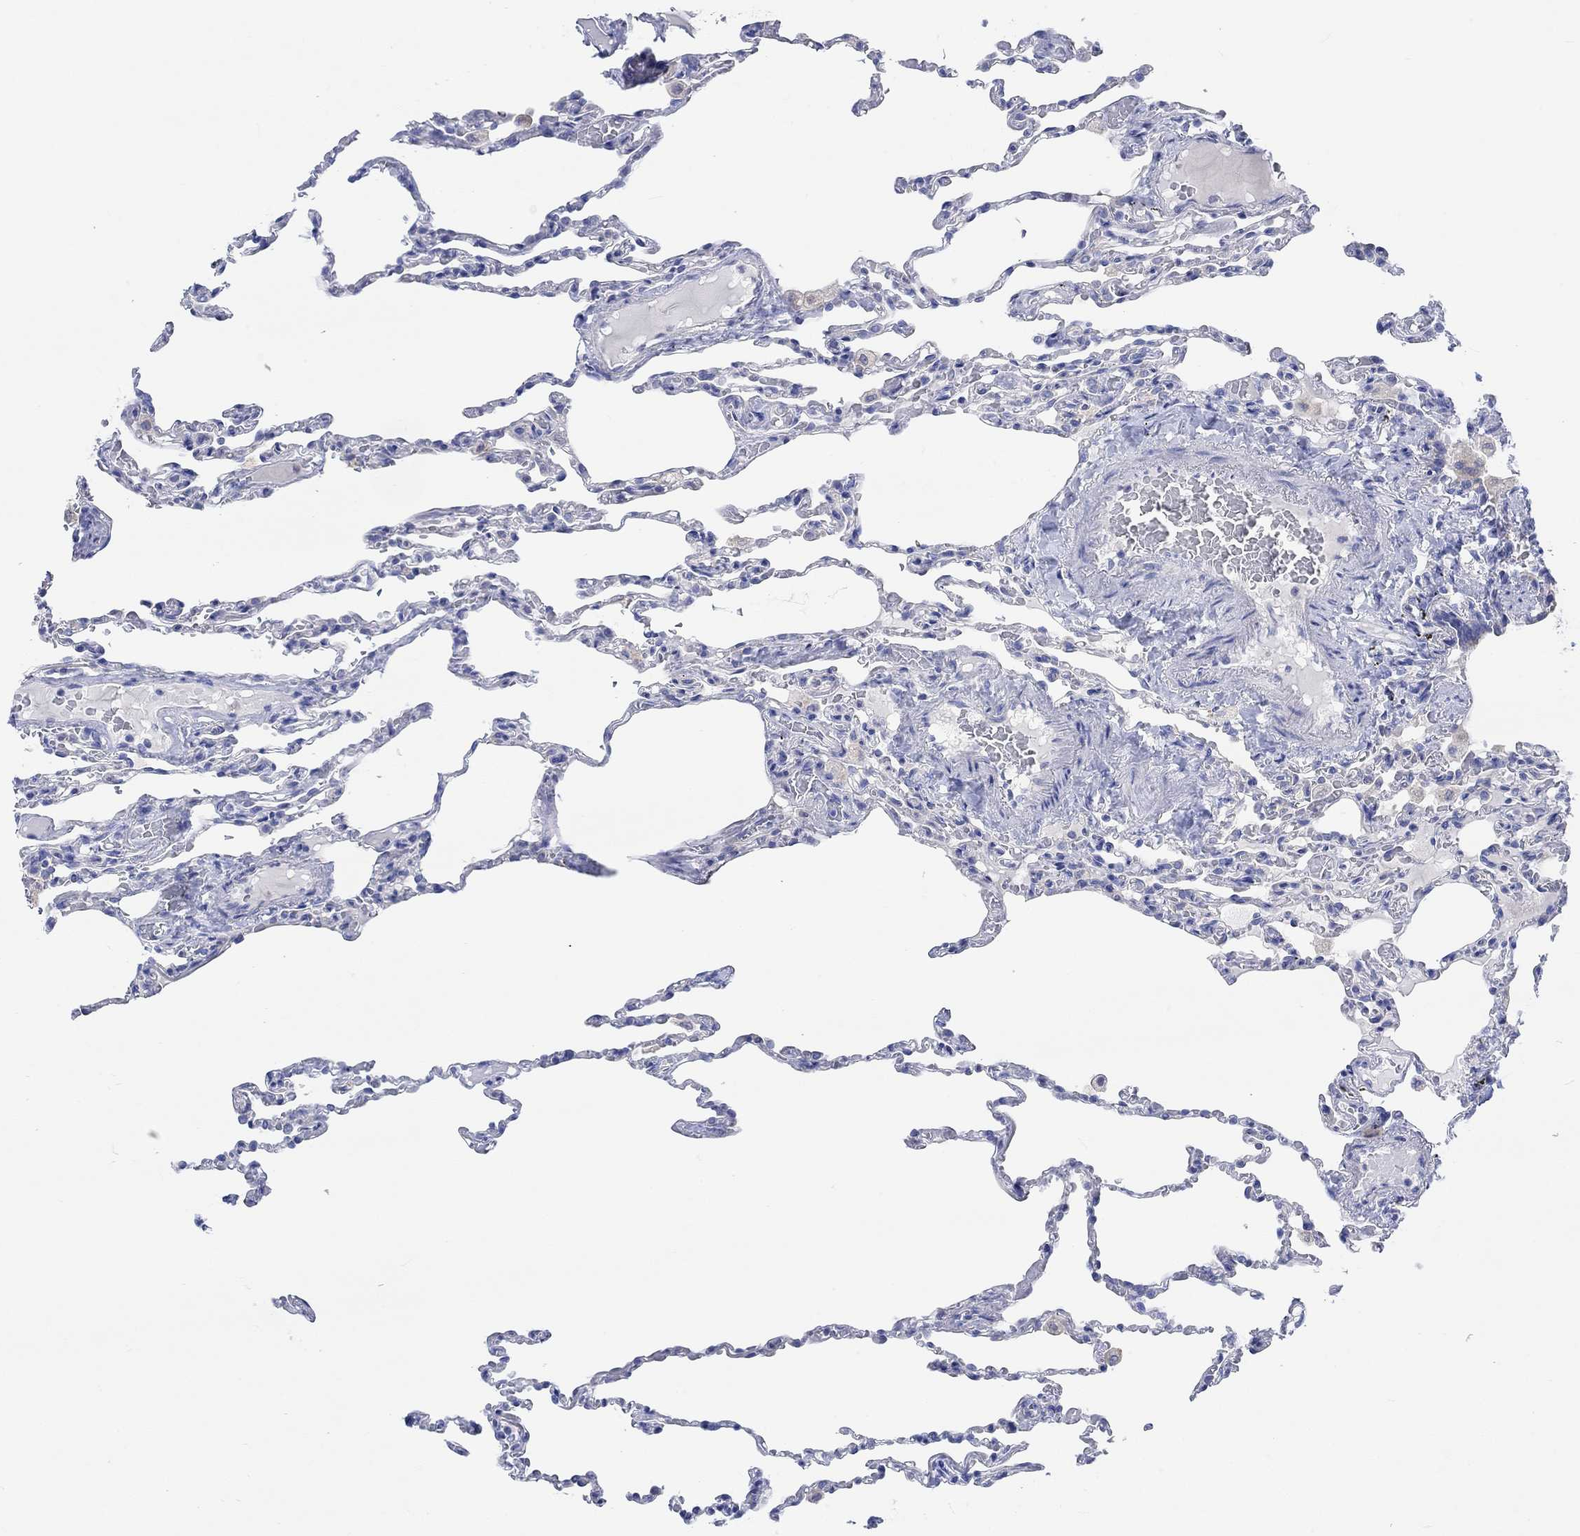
{"staining": {"intensity": "negative", "quantity": "none", "location": "none"}, "tissue": "lung", "cell_type": "Alveolar cells", "image_type": "normal", "snomed": [{"axis": "morphology", "description": "Normal tissue, NOS"}, {"axis": "topography", "description": "Lung"}], "caption": "Protein analysis of normal lung exhibits no significant expression in alveolar cells. The staining is performed using DAB (3,3'-diaminobenzidine) brown chromogen with nuclei counter-stained in using hematoxylin.", "gene": "REEP6", "patient": {"sex": "female", "age": 43}}